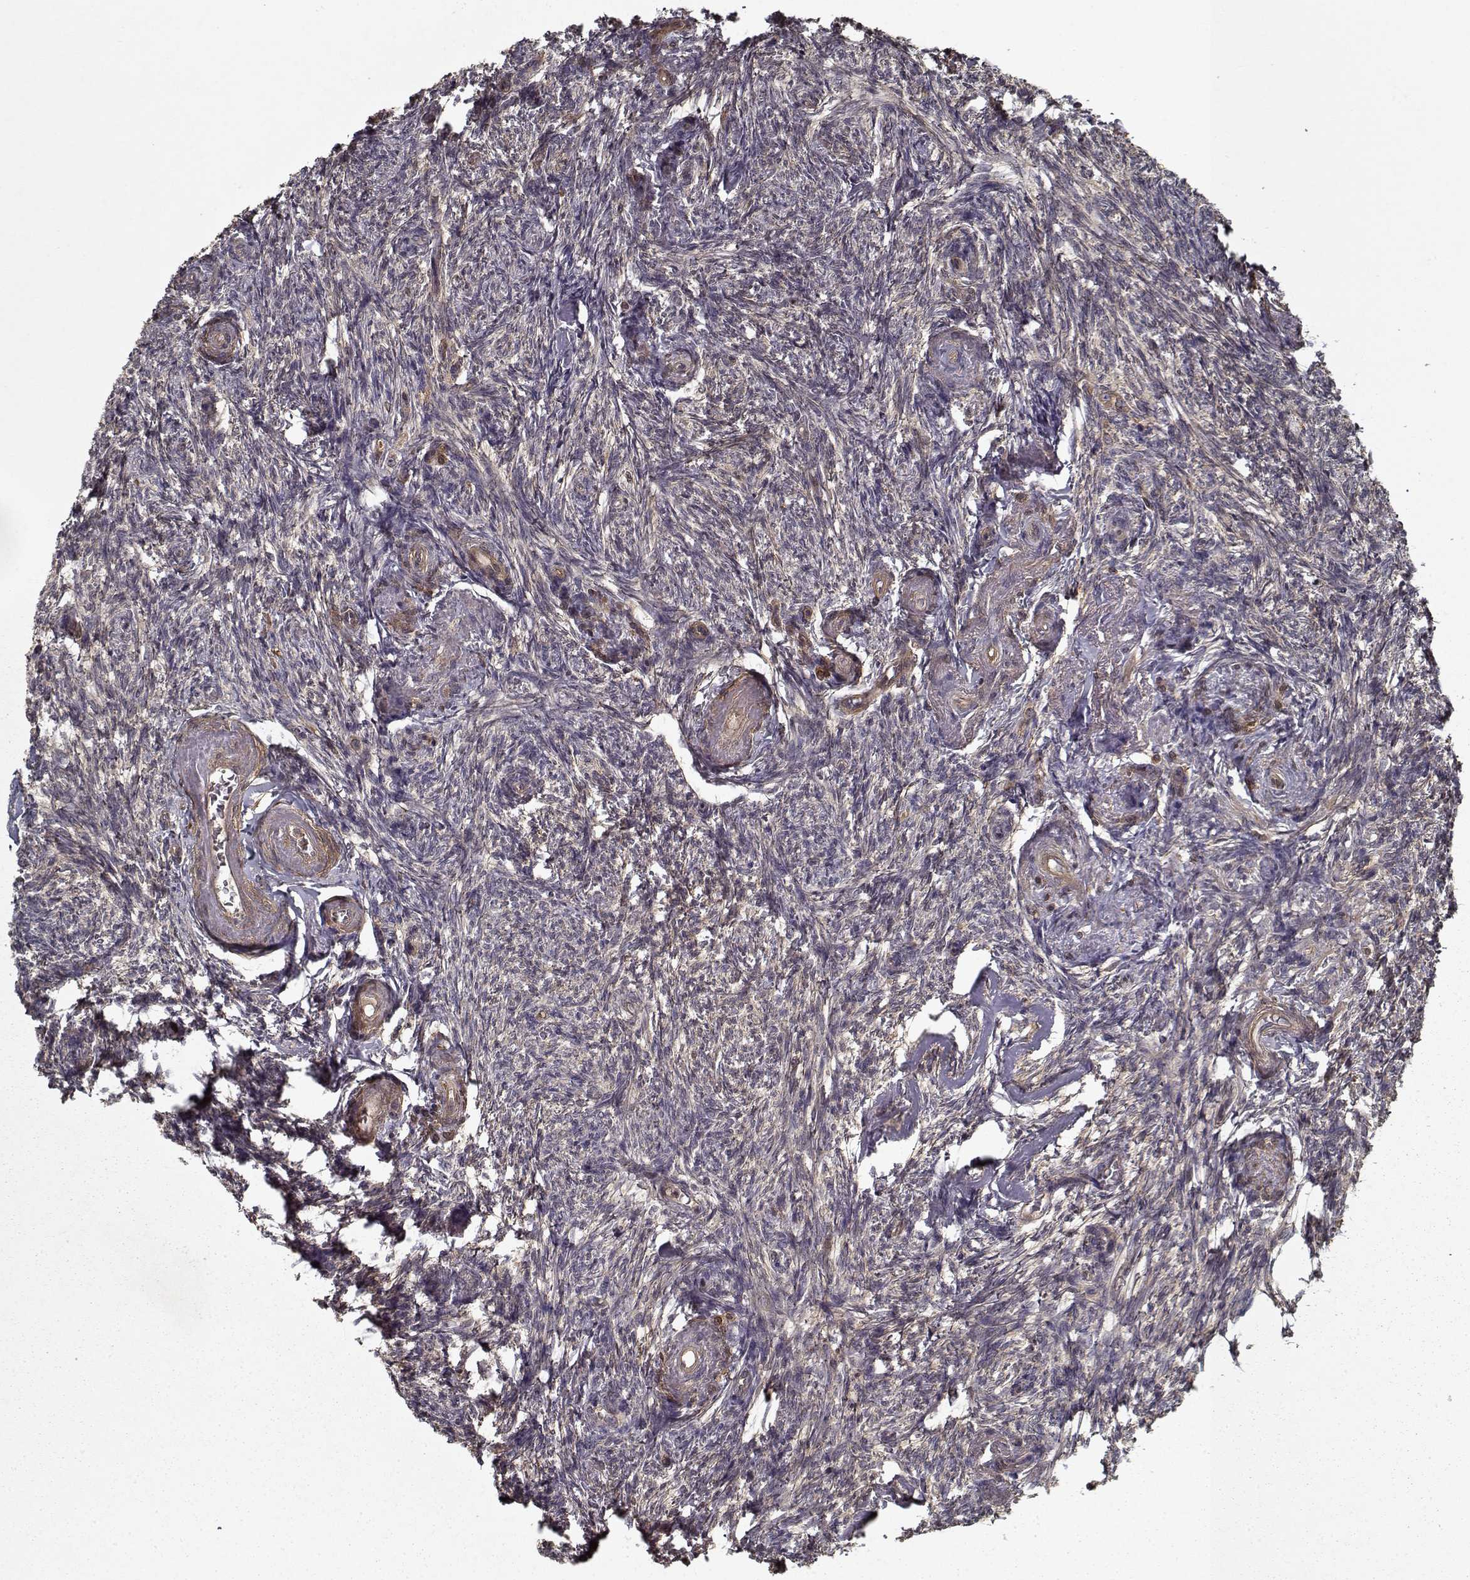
{"staining": {"intensity": "strong", "quantity": ">75%", "location": "cytoplasmic/membranous"}, "tissue": "ovary", "cell_type": "Follicle cells", "image_type": "normal", "snomed": [{"axis": "morphology", "description": "Normal tissue, NOS"}, {"axis": "topography", "description": "Ovary"}], "caption": "About >75% of follicle cells in unremarkable ovary reveal strong cytoplasmic/membranous protein expression as visualized by brown immunohistochemical staining.", "gene": "PPP1R12A", "patient": {"sex": "female", "age": 72}}